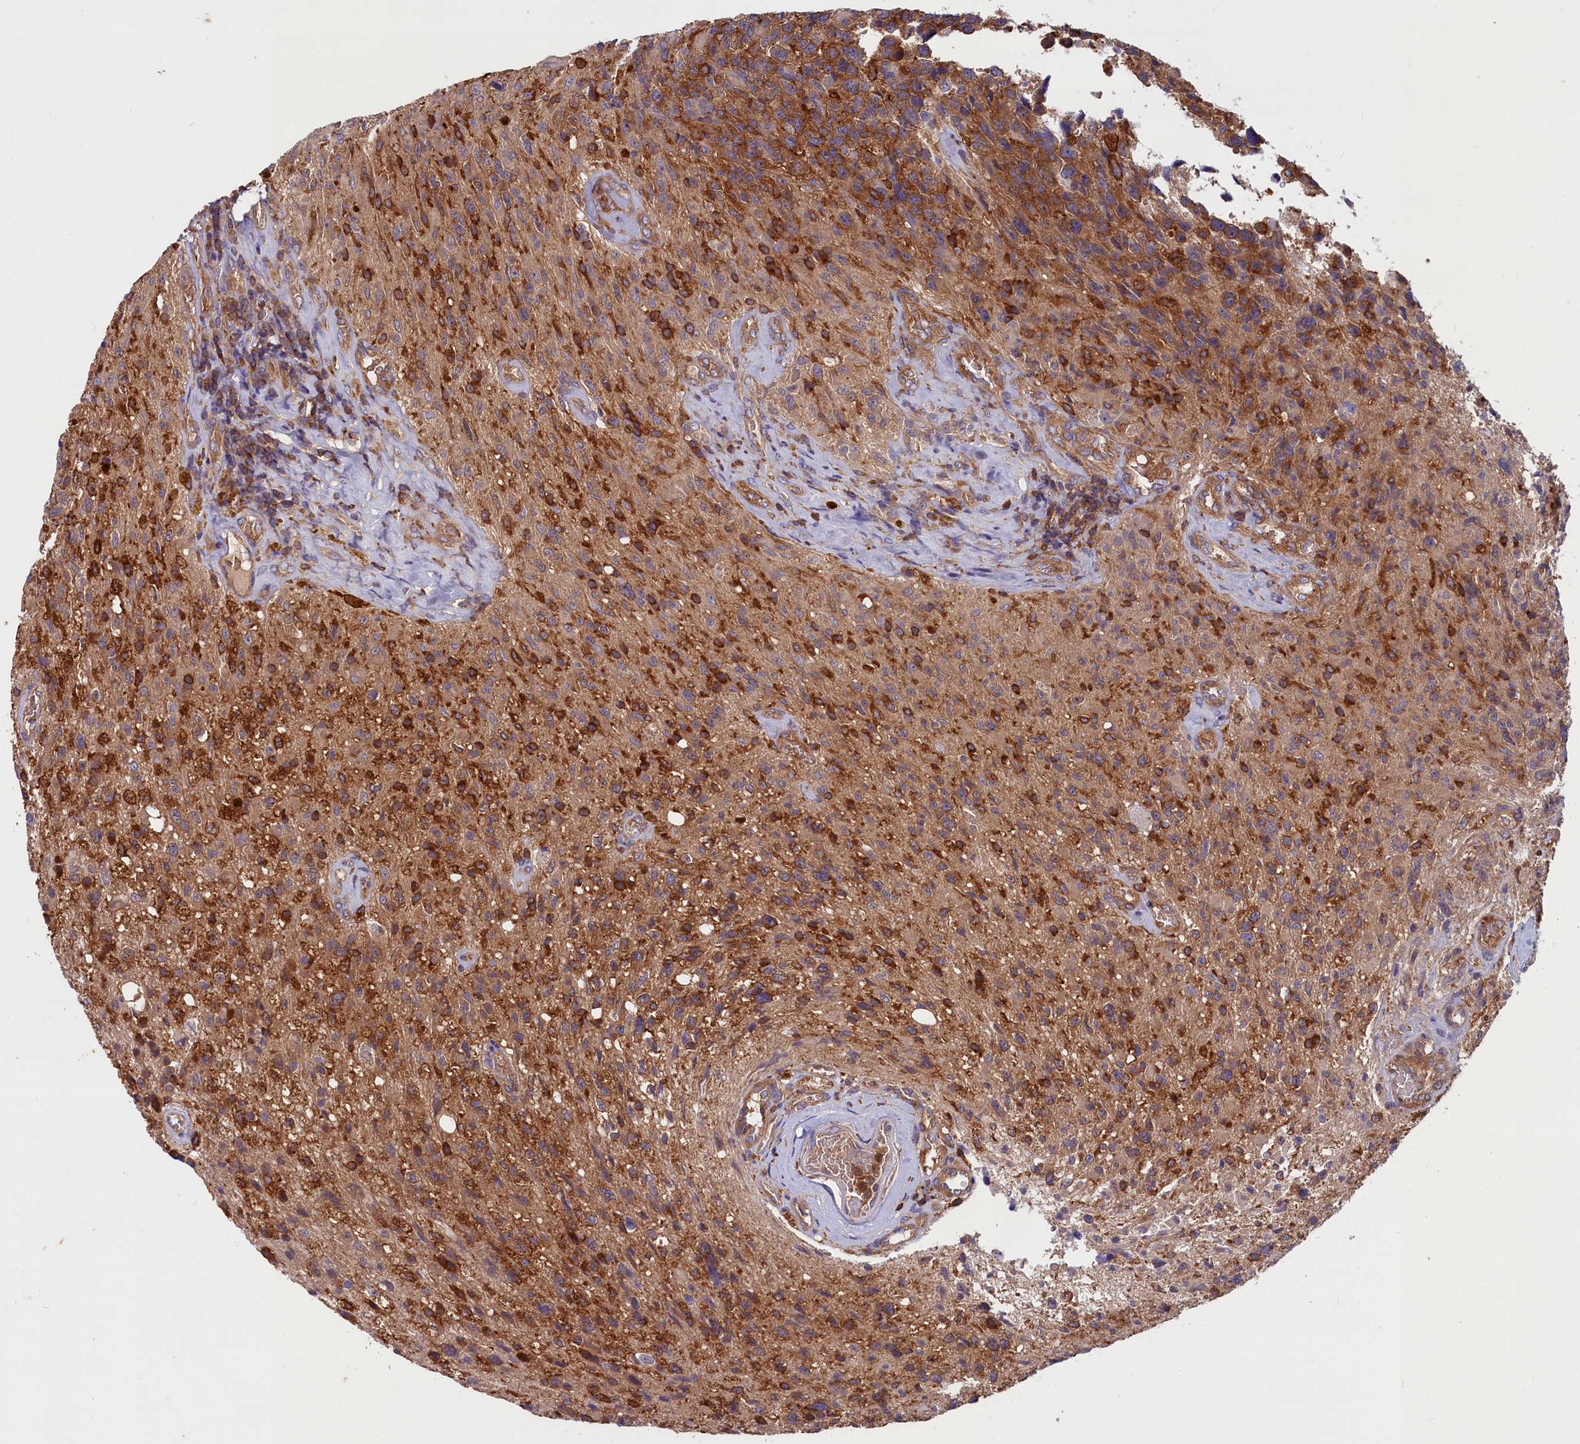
{"staining": {"intensity": "moderate", "quantity": ">75%", "location": "cytoplasmic/membranous"}, "tissue": "glioma", "cell_type": "Tumor cells", "image_type": "cancer", "snomed": [{"axis": "morphology", "description": "Glioma, malignant, High grade"}, {"axis": "topography", "description": "Brain"}], "caption": "A brown stain shows moderate cytoplasmic/membranous expression of a protein in human glioma tumor cells.", "gene": "MYO9B", "patient": {"sex": "male", "age": 69}}